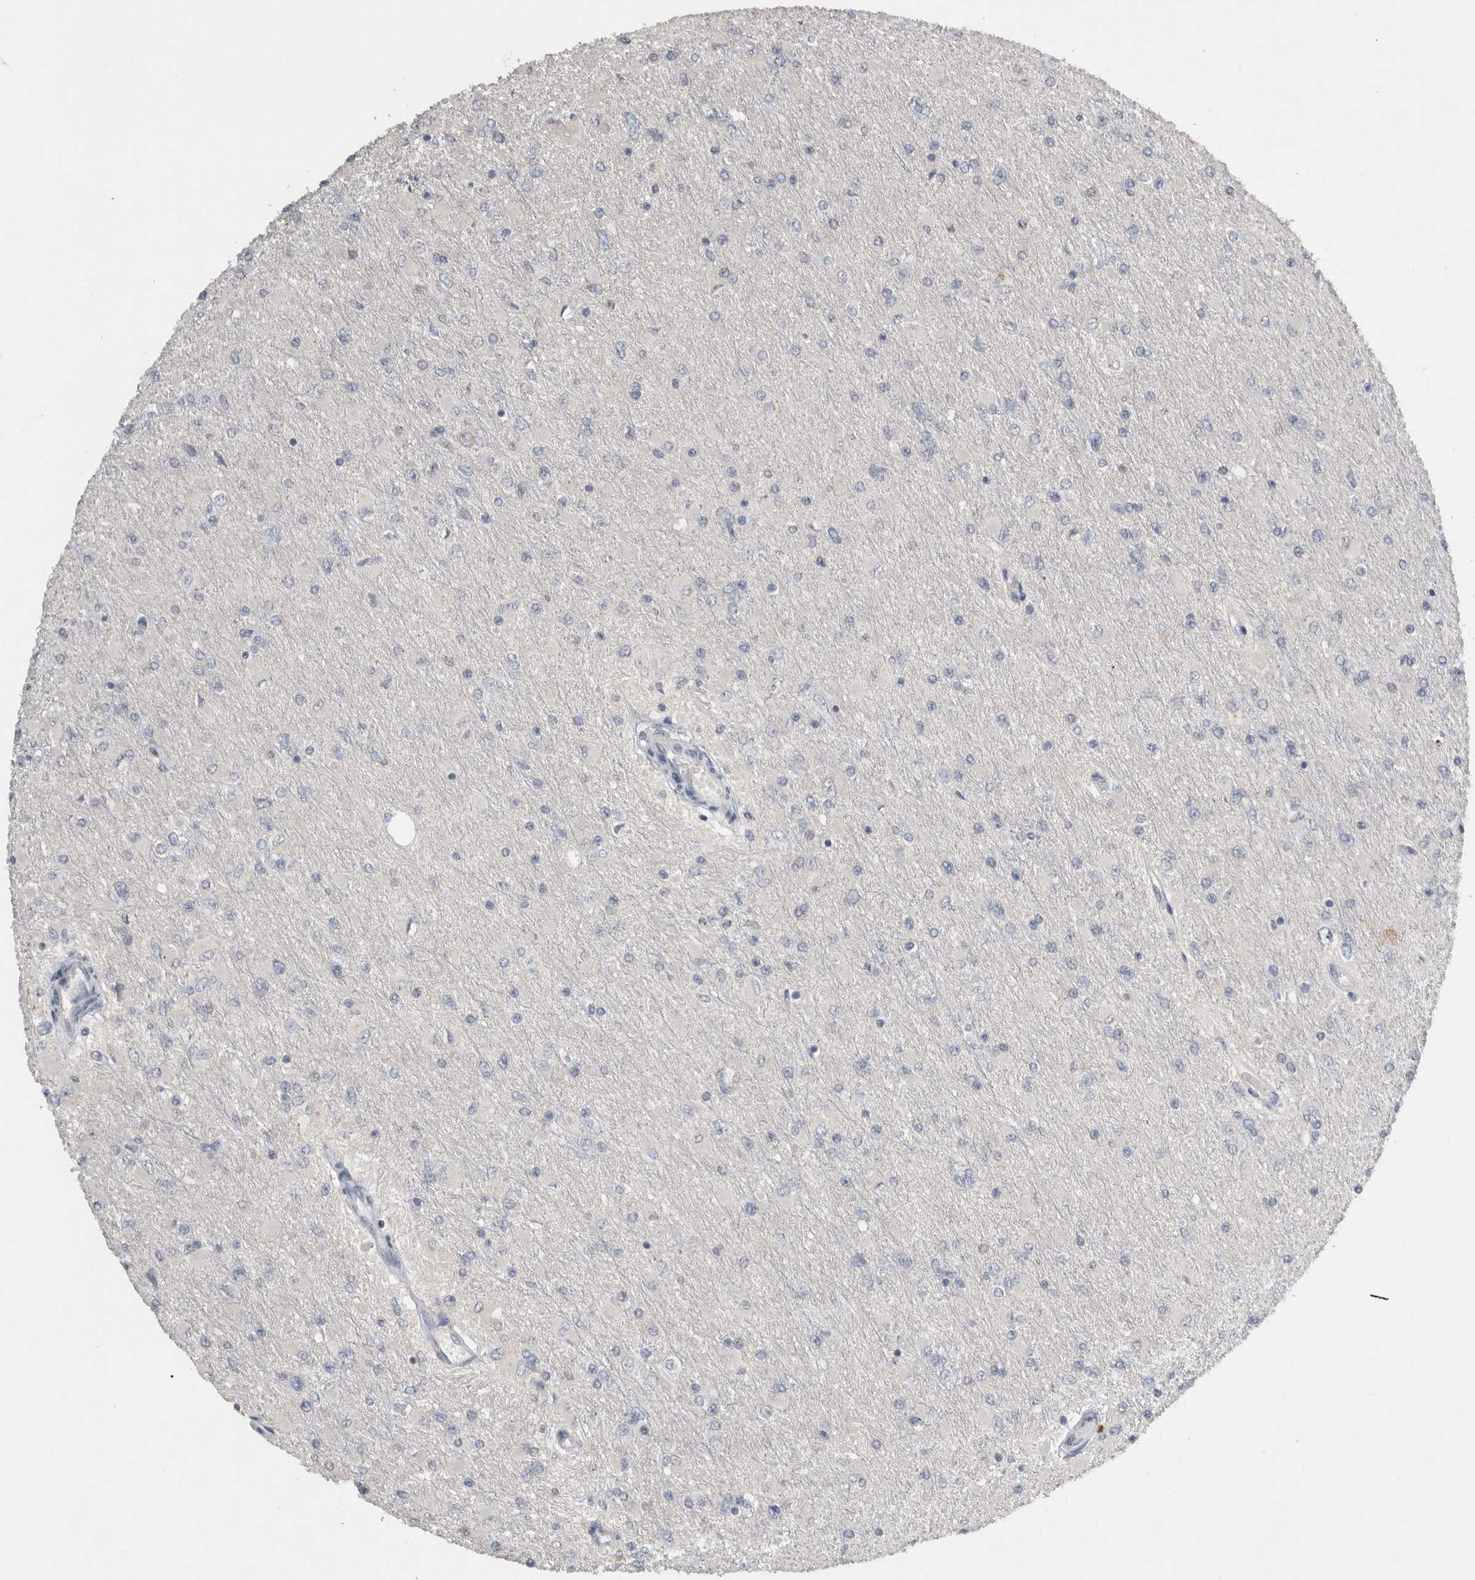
{"staining": {"intensity": "negative", "quantity": "none", "location": "none"}, "tissue": "glioma", "cell_type": "Tumor cells", "image_type": "cancer", "snomed": [{"axis": "morphology", "description": "Glioma, malignant, High grade"}, {"axis": "topography", "description": "Cerebral cortex"}], "caption": "This is a photomicrograph of immunohistochemistry staining of high-grade glioma (malignant), which shows no staining in tumor cells.", "gene": "EIF3H", "patient": {"sex": "female", "age": 36}}